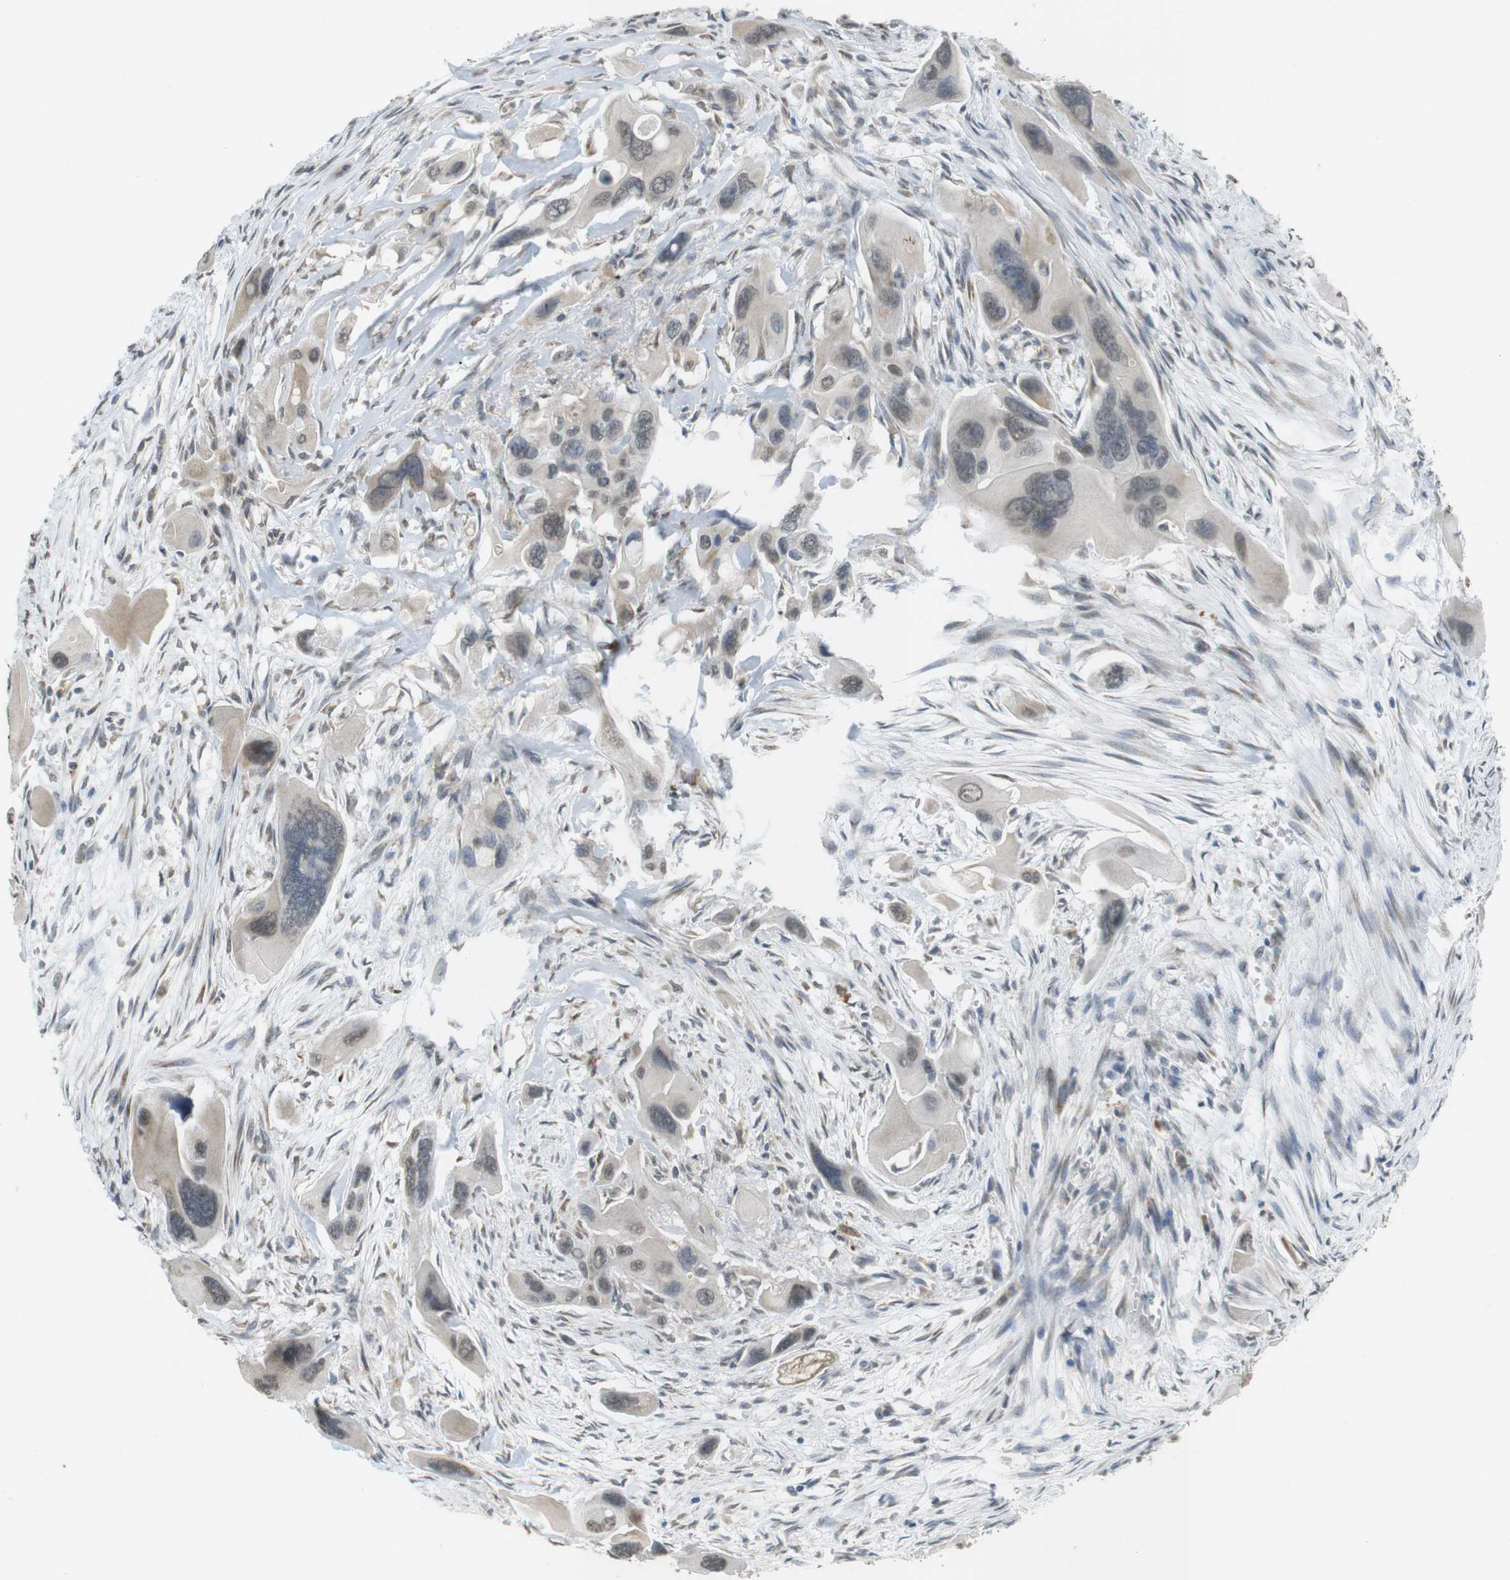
{"staining": {"intensity": "weak", "quantity": "25%-75%", "location": "nuclear"}, "tissue": "pancreatic cancer", "cell_type": "Tumor cells", "image_type": "cancer", "snomed": [{"axis": "morphology", "description": "Adenocarcinoma, NOS"}, {"axis": "topography", "description": "Pancreas"}], "caption": "Approximately 25%-75% of tumor cells in pancreatic cancer (adenocarcinoma) show weak nuclear protein positivity as visualized by brown immunohistochemical staining.", "gene": "FZD10", "patient": {"sex": "male", "age": 73}}